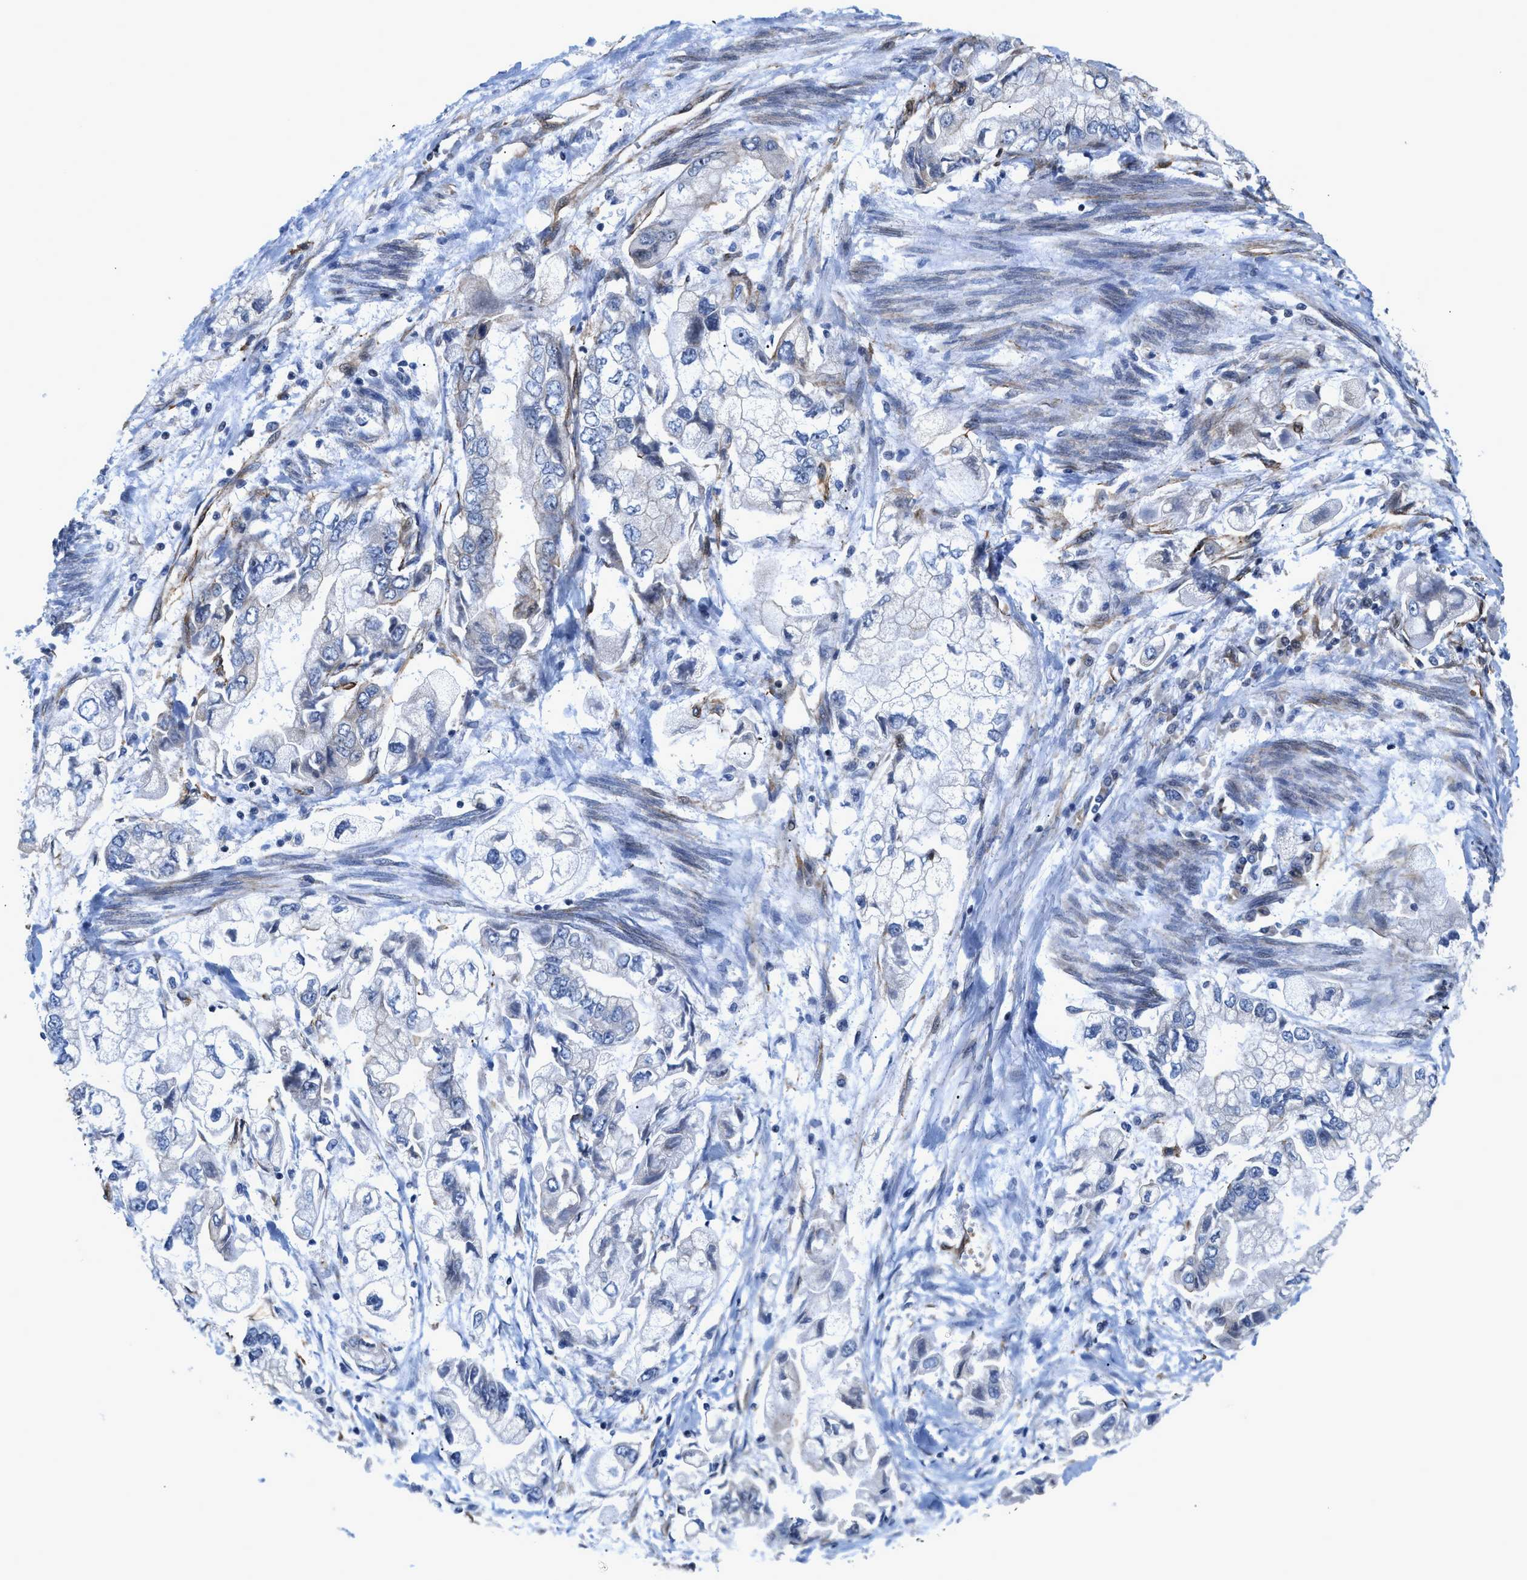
{"staining": {"intensity": "negative", "quantity": "none", "location": "none"}, "tissue": "stomach cancer", "cell_type": "Tumor cells", "image_type": "cancer", "snomed": [{"axis": "morphology", "description": "Normal tissue, NOS"}, {"axis": "morphology", "description": "Adenocarcinoma, NOS"}, {"axis": "topography", "description": "Stomach"}], "caption": "Stomach cancer (adenocarcinoma) stained for a protein using immunohistochemistry (IHC) displays no staining tumor cells.", "gene": "GPRASP2", "patient": {"sex": "male", "age": 62}}